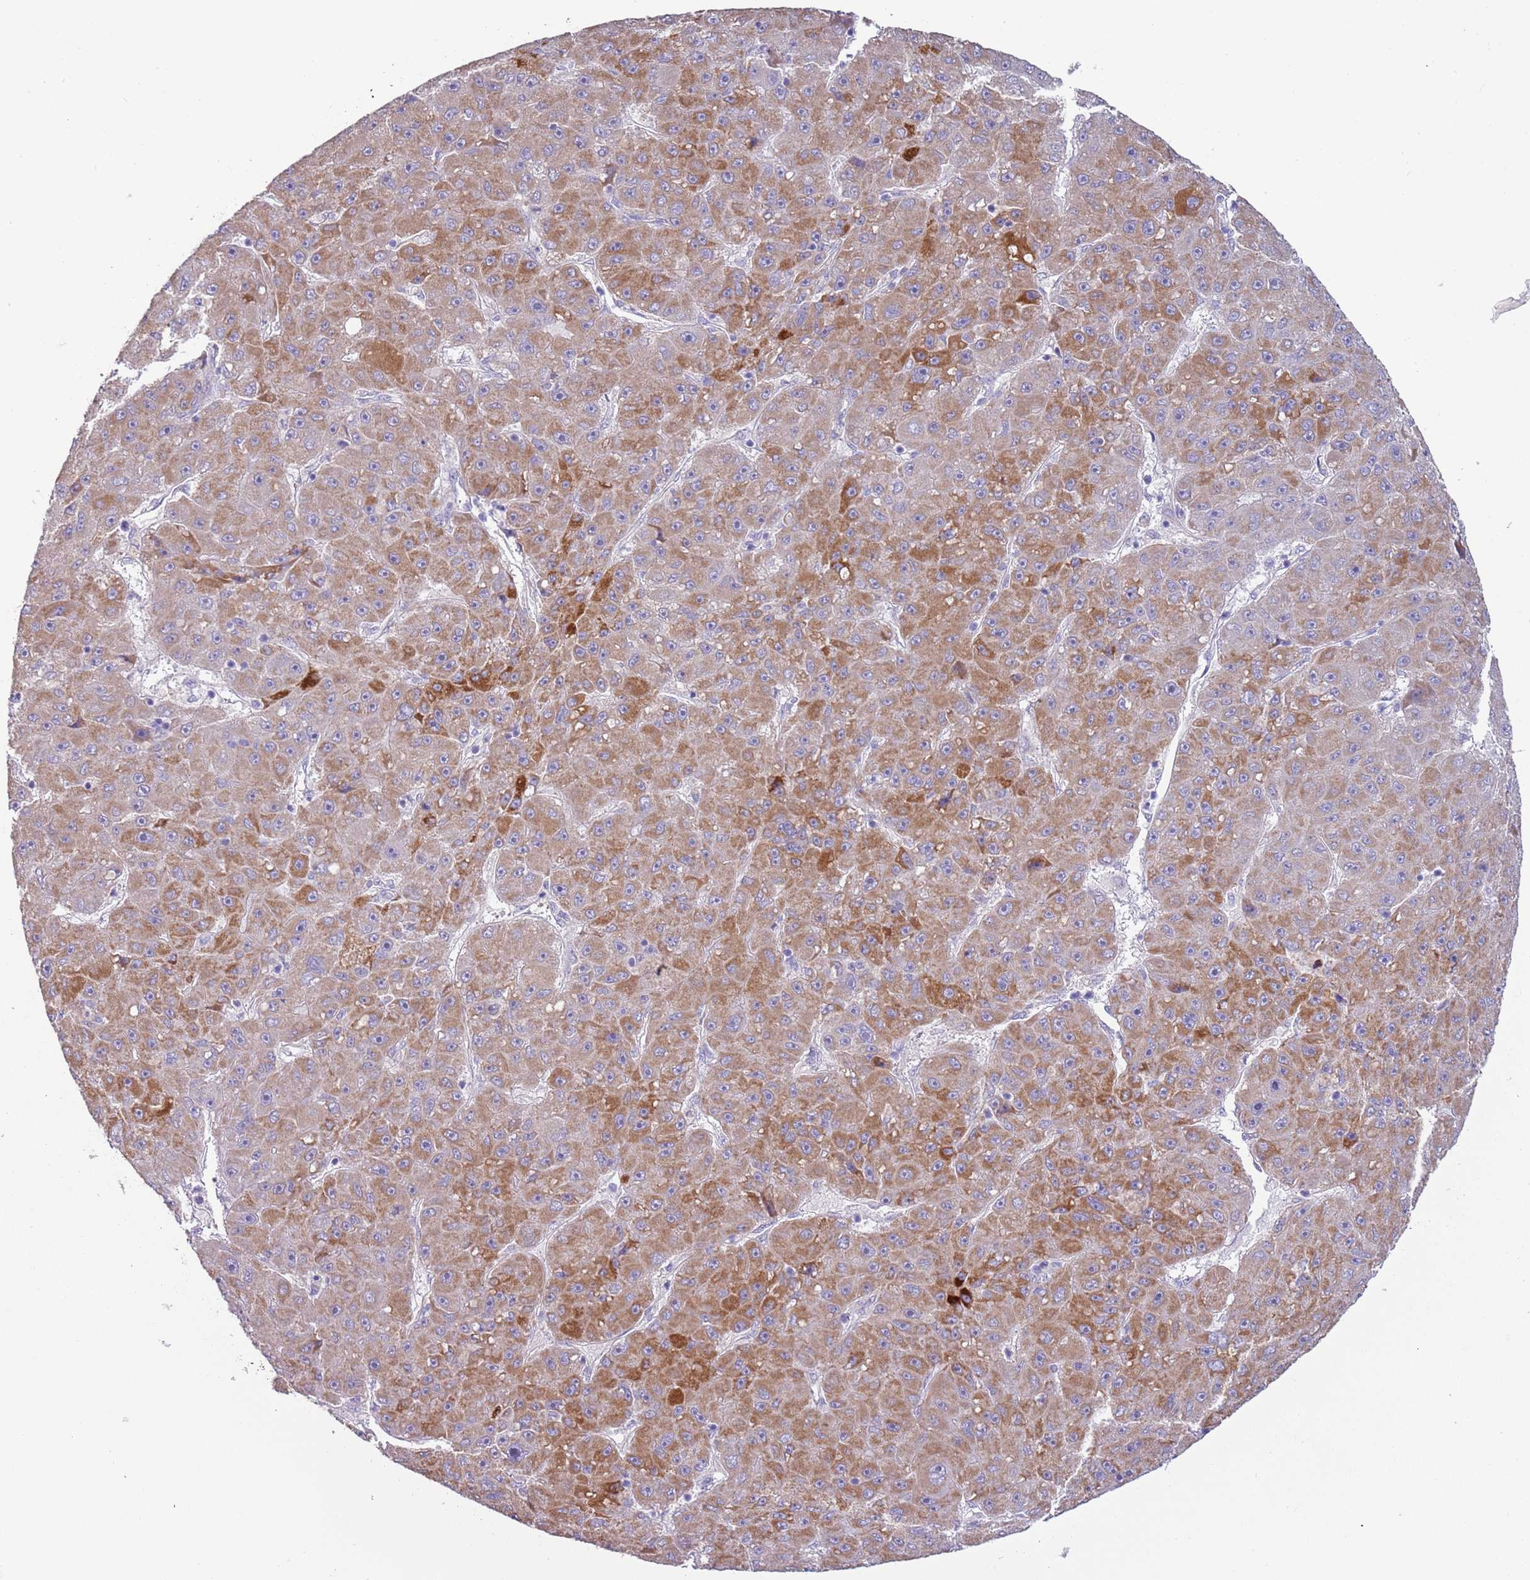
{"staining": {"intensity": "strong", "quantity": "25%-75%", "location": "cytoplasmic/membranous"}, "tissue": "liver cancer", "cell_type": "Tumor cells", "image_type": "cancer", "snomed": [{"axis": "morphology", "description": "Carcinoma, Hepatocellular, NOS"}, {"axis": "topography", "description": "Liver"}], "caption": "A micrograph of hepatocellular carcinoma (liver) stained for a protein exhibits strong cytoplasmic/membranous brown staining in tumor cells.", "gene": "RNF222", "patient": {"sex": "male", "age": 67}}